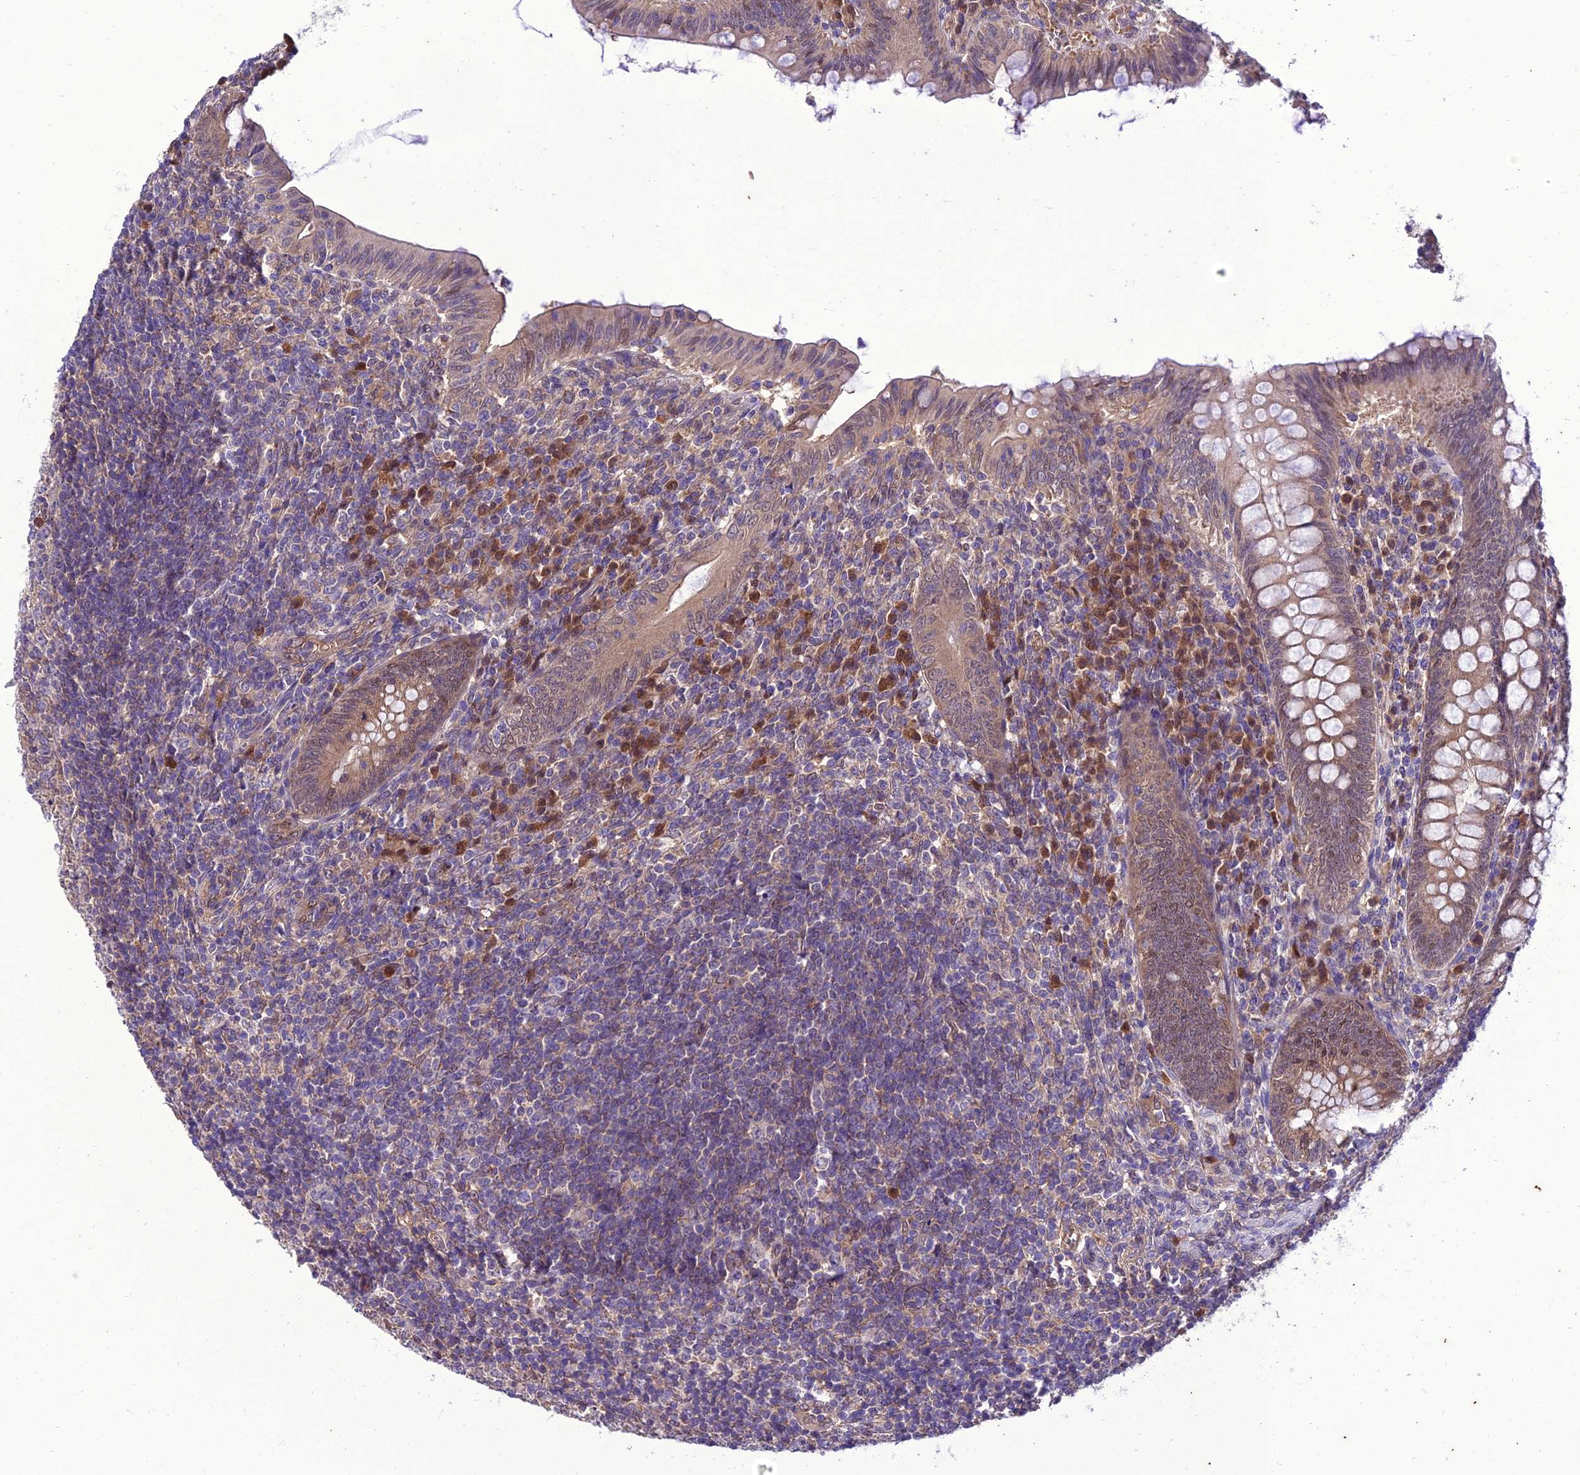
{"staining": {"intensity": "weak", "quantity": "25%-75%", "location": "cytoplasmic/membranous,nuclear"}, "tissue": "appendix", "cell_type": "Glandular cells", "image_type": "normal", "snomed": [{"axis": "morphology", "description": "Normal tissue, NOS"}, {"axis": "topography", "description": "Appendix"}], "caption": "Benign appendix reveals weak cytoplasmic/membranous,nuclear positivity in about 25%-75% of glandular cells, visualized by immunohistochemistry. The staining was performed using DAB, with brown indicating positive protein expression. Nuclei are stained blue with hematoxylin.", "gene": "BORCS6", "patient": {"sex": "male", "age": 14}}